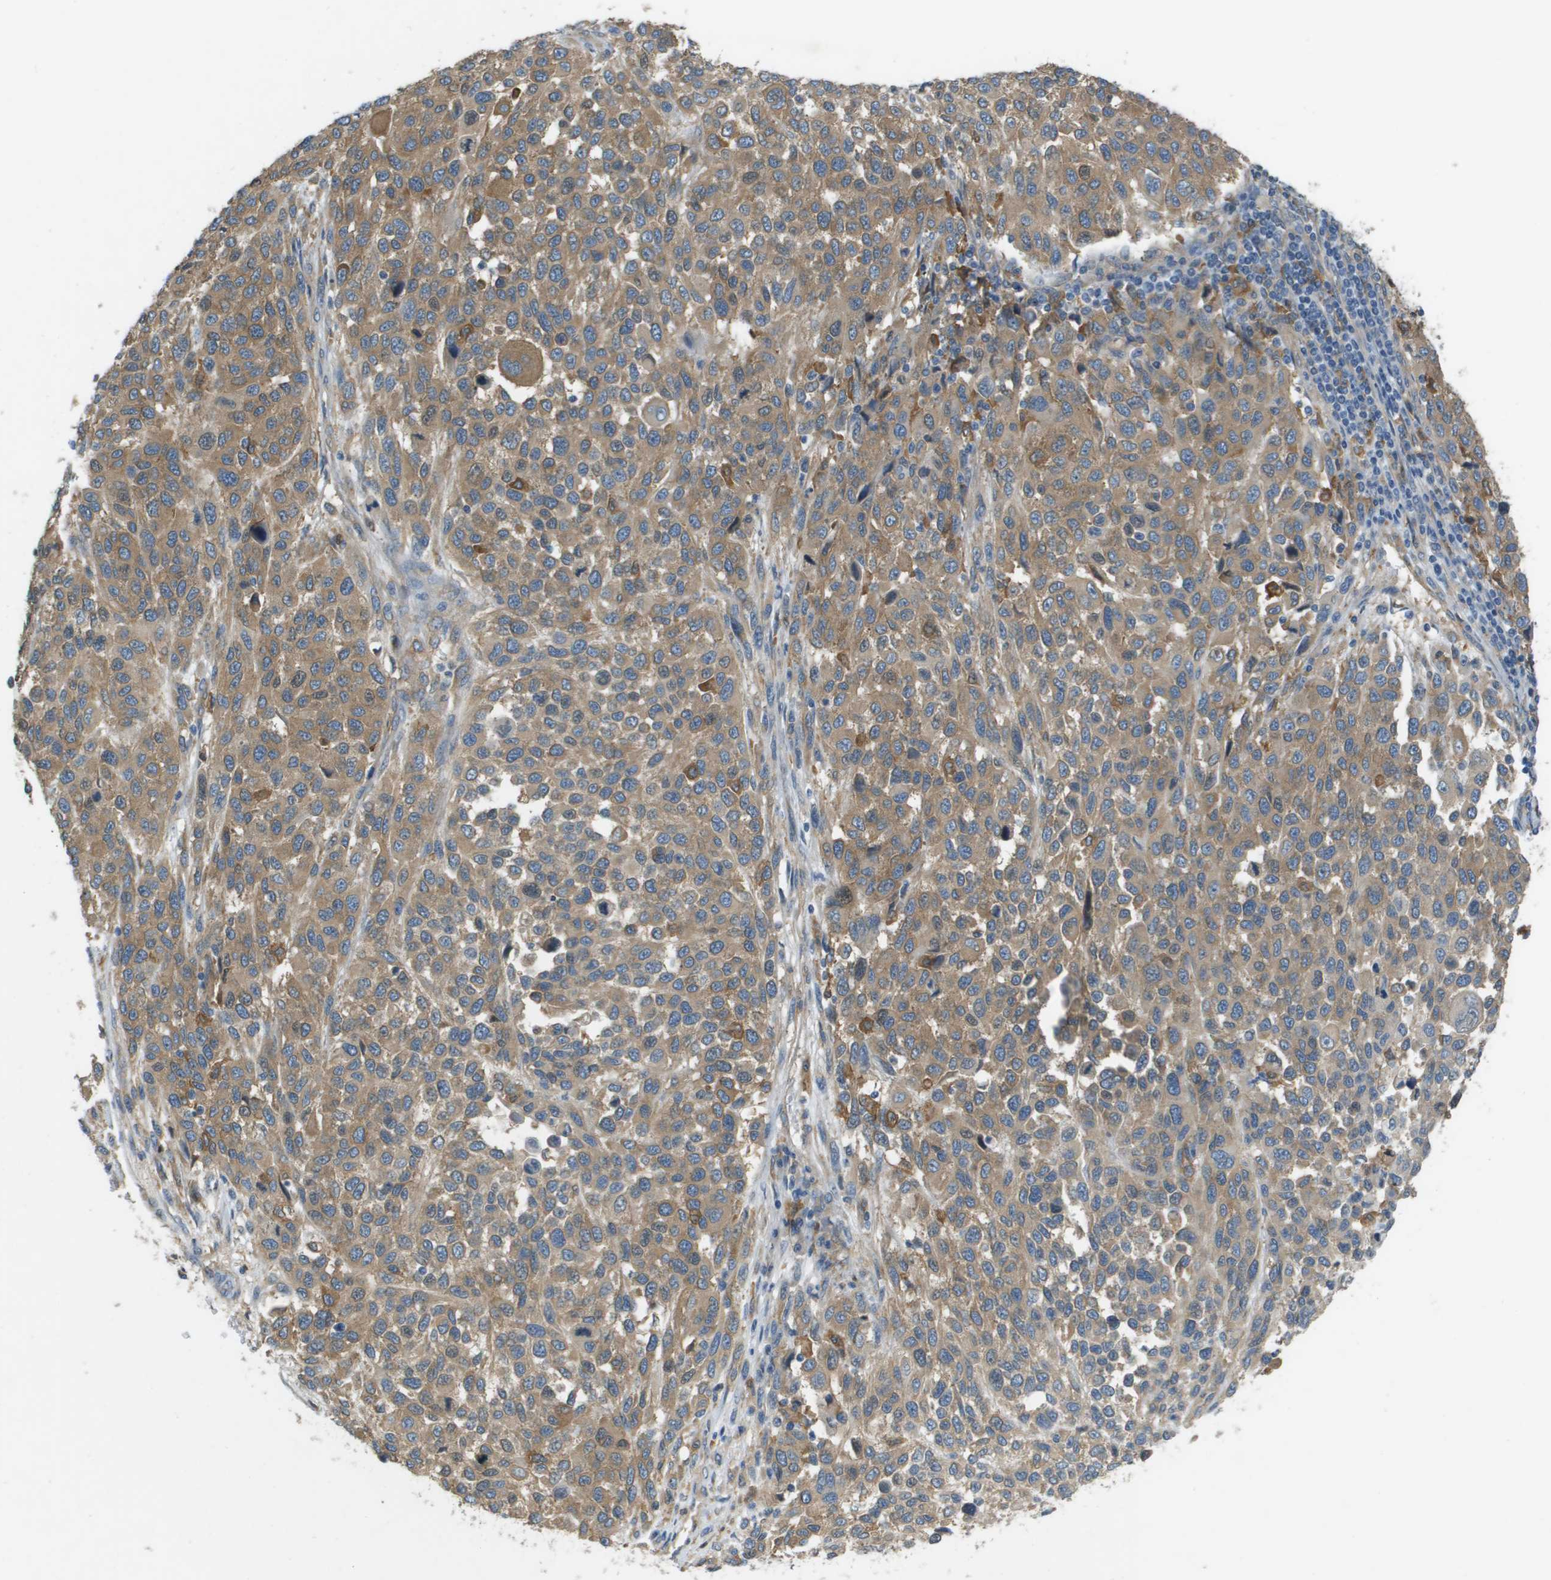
{"staining": {"intensity": "weak", "quantity": "25%-75%", "location": "cytoplasmic/membranous"}, "tissue": "melanoma", "cell_type": "Tumor cells", "image_type": "cancer", "snomed": [{"axis": "morphology", "description": "Malignant melanoma, Metastatic site"}, {"axis": "topography", "description": "Lymph node"}], "caption": "Melanoma stained with immunohistochemistry (IHC) displays weak cytoplasmic/membranous expression in approximately 25%-75% of tumor cells.", "gene": "CORO1B", "patient": {"sex": "male", "age": 61}}